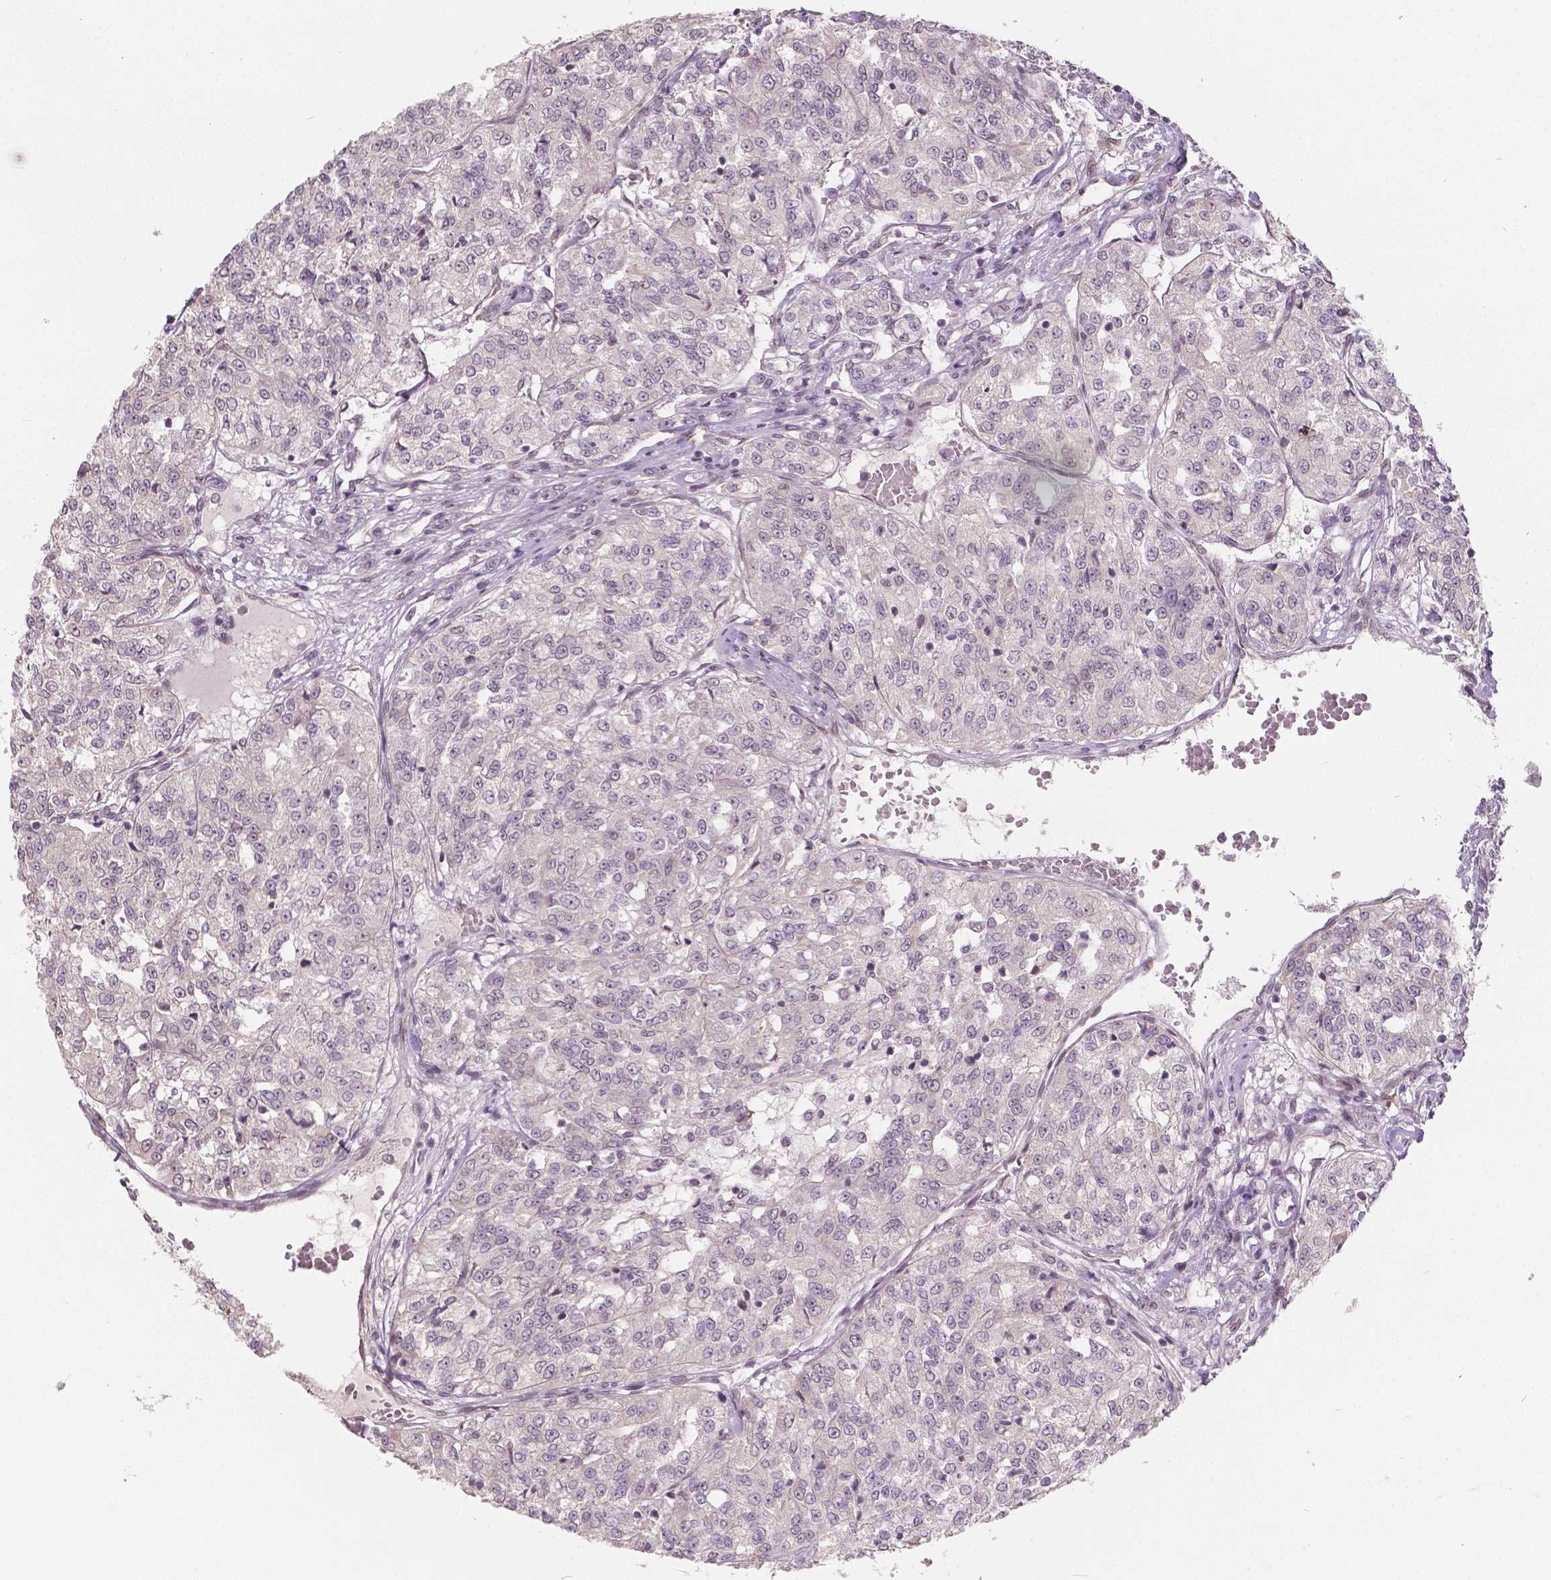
{"staining": {"intensity": "negative", "quantity": "none", "location": "none"}, "tissue": "renal cancer", "cell_type": "Tumor cells", "image_type": "cancer", "snomed": [{"axis": "morphology", "description": "Adenocarcinoma, NOS"}, {"axis": "topography", "description": "Kidney"}], "caption": "Tumor cells show no significant expression in renal adenocarcinoma. Nuclei are stained in blue.", "gene": "HMBOX1", "patient": {"sex": "female", "age": 63}}